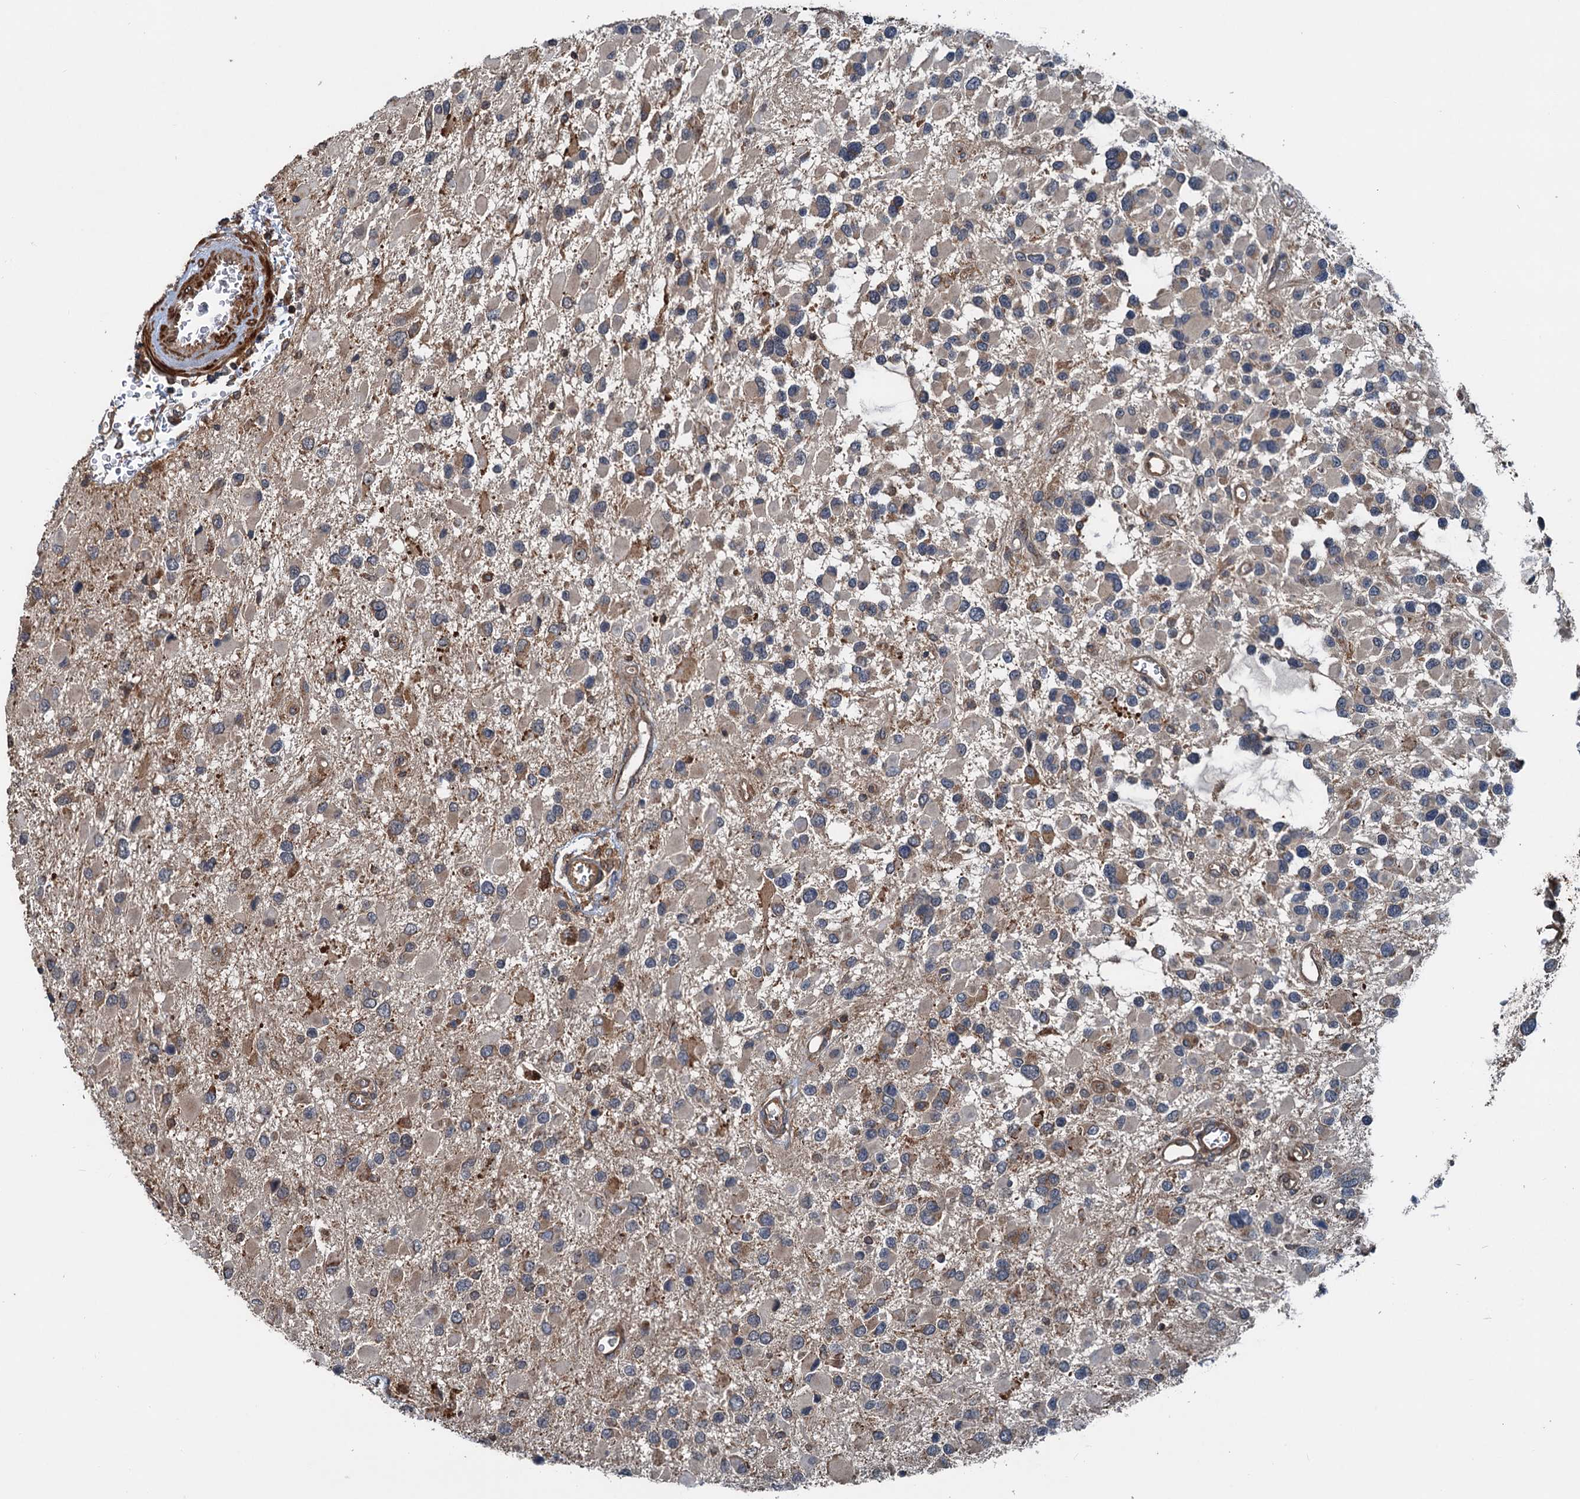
{"staining": {"intensity": "negative", "quantity": "none", "location": "none"}, "tissue": "glioma", "cell_type": "Tumor cells", "image_type": "cancer", "snomed": [{"axis": "morphology", "description": "Glioma, malignant, High grade"}, {"axis": "topography", "description": "Brain"}], "caption": "Micrograph shows no protein staining in tumor cells of glioma tissue.", "gene": "TEDC1", "patient": {"sex": "male", "age": 53}}